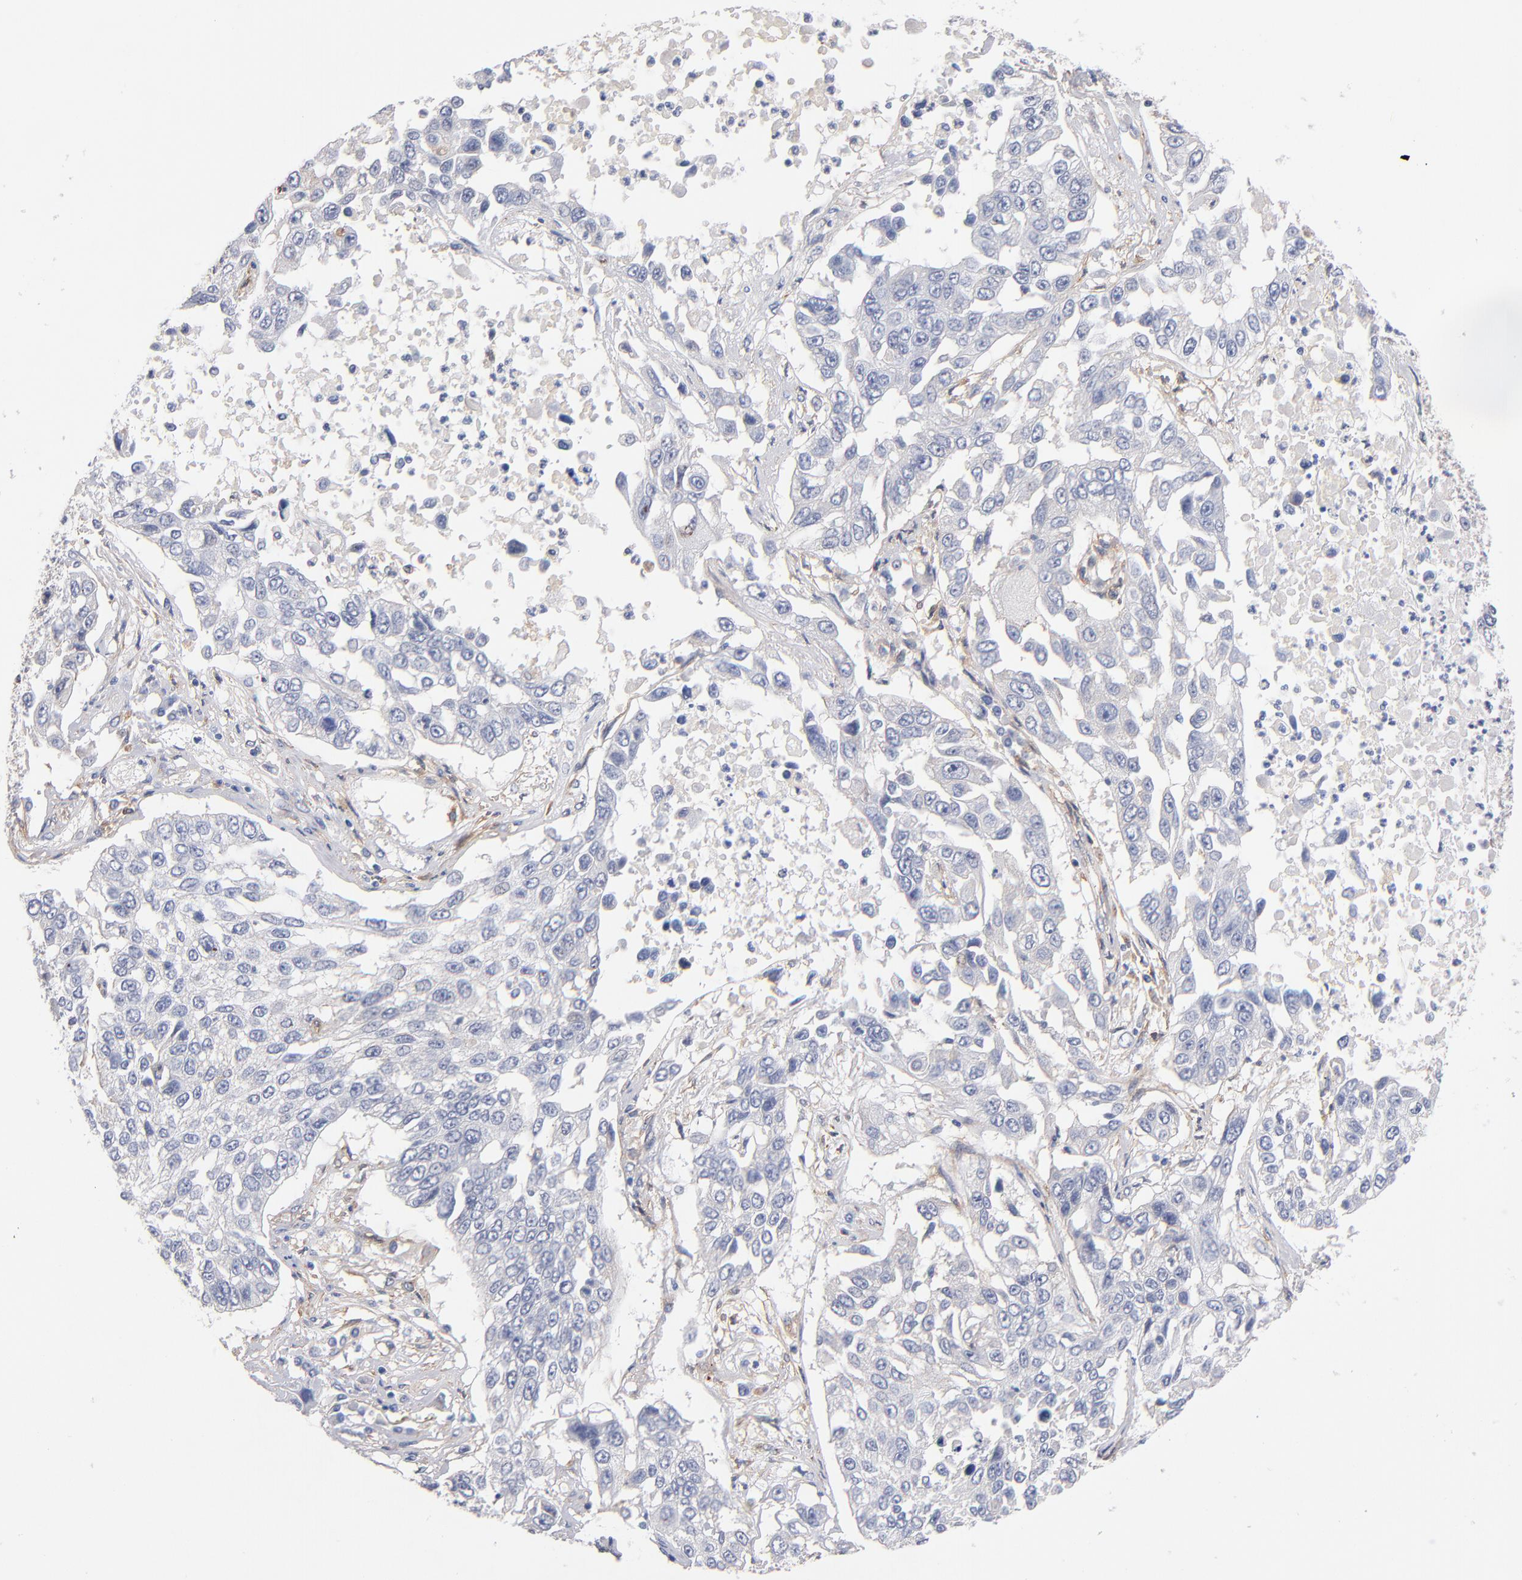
{"staining": {"intensity": "negative", "quantity": "none", "location": "none"}, "tissue": "lung cancer", "cell_type": "Tumor cells", "image_type": "cancer", "snomed": [{"axis": "morphology", "description": "Squamous cell carcinoma, NOS"}, {"axis": "topography", "description": "Lung"}], "caption": "Protein analysis of lung cancer (squamous cell carcinoma) exhibits no significant expression in tumor cells. Brightfield microscopy of IHC stained with DAB (brown) and hematoxylin (blue), captured at high magnification.", "gene": "PLSCR4", "patient": {"sex": "male", "age": 71}}